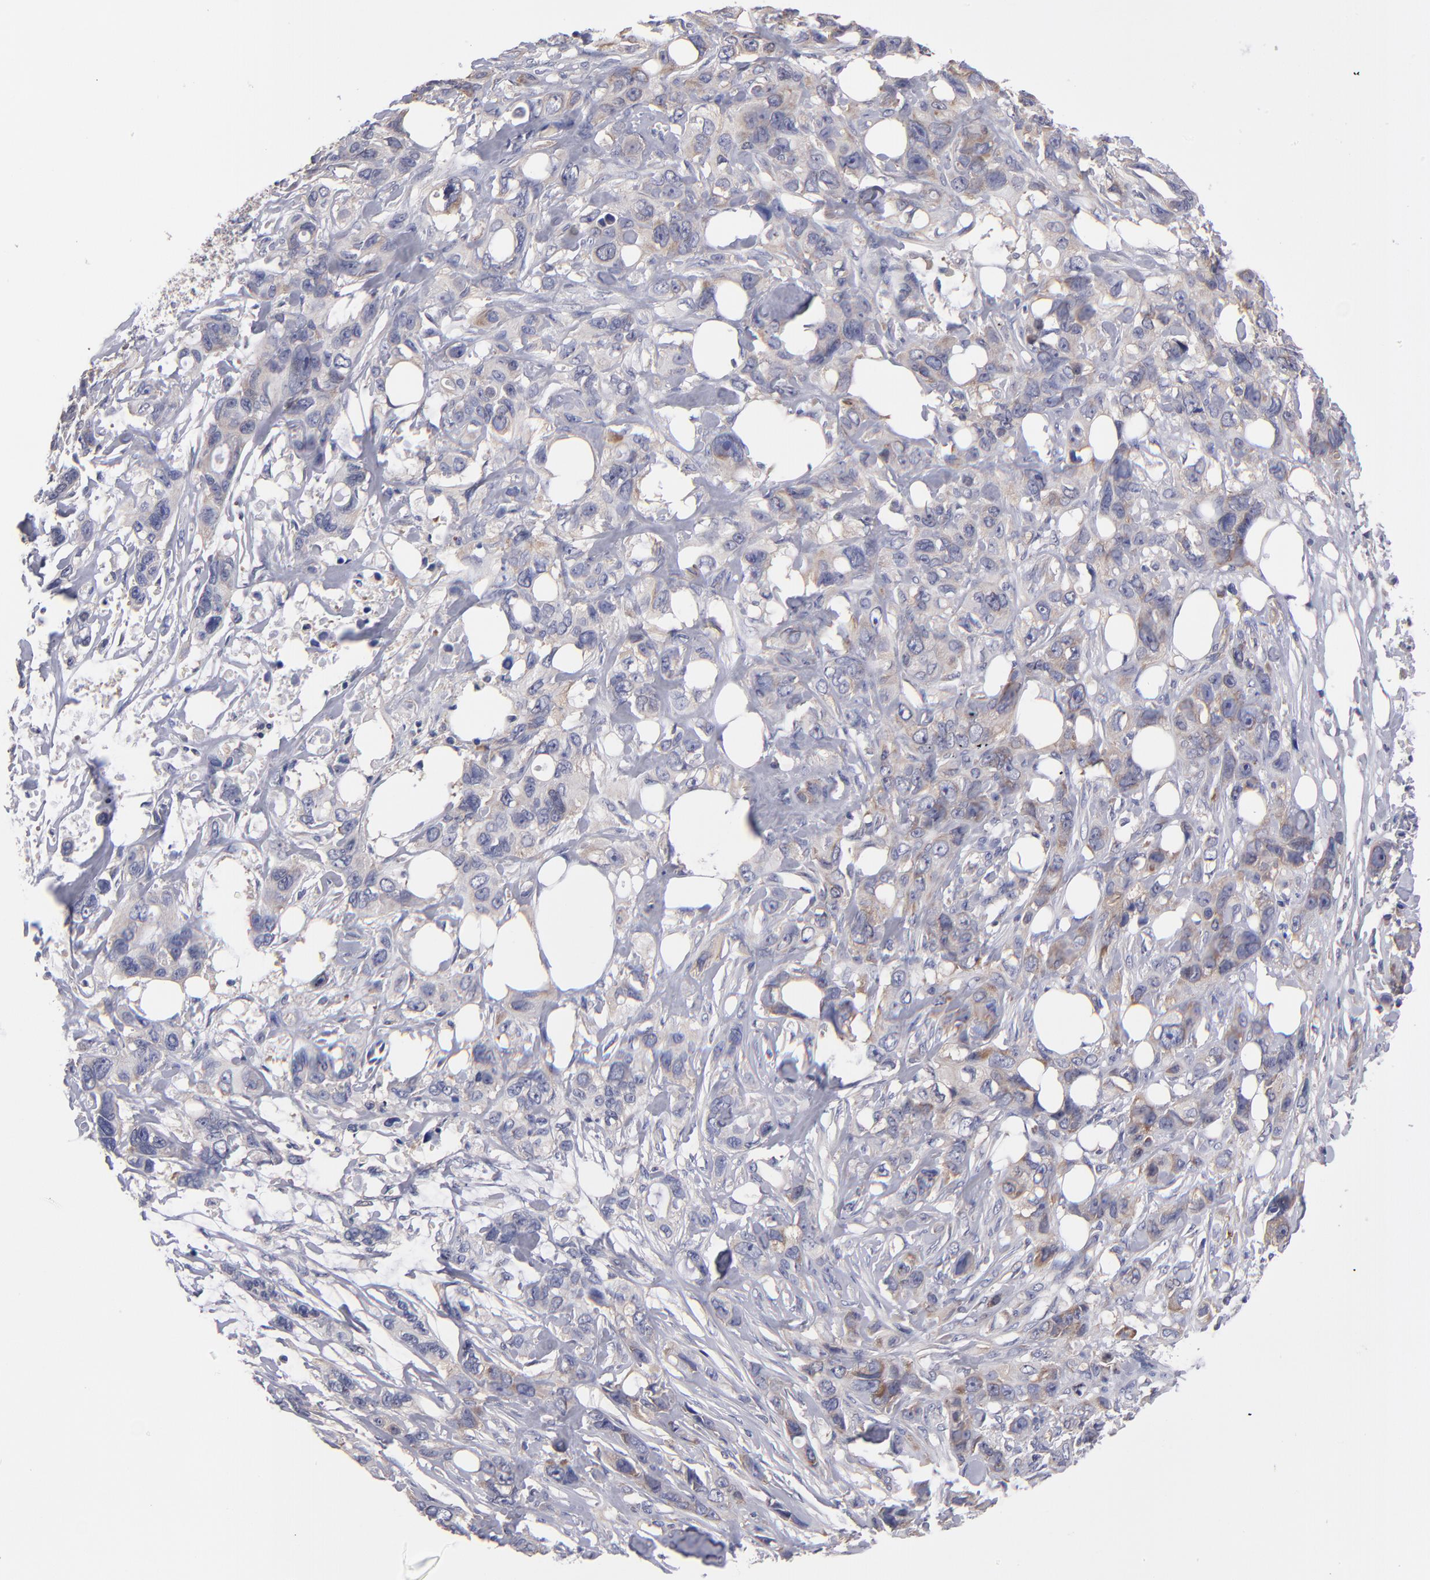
{"staining": {"intensity": "weak", "quantity": ">75%", "location": "cytoplasmic/membranous"}, "tissue": "stomach cancer", "cell_type": "Tumor cells", "image_type": "cancer", "snomed": [{"axis": "morphology", "description": "Adenocarcinoma, NOS"}, {"axis": "topography", "description": "Stomach, upper"}], "caption": "Immunohistochemistry micrograph of human adenocarcinoma (stomach) stained for a protein (brown), which shows low levels of weak cytoplasmic/membranous expression in about >75% of tumor cells.", "gene": "EIF3L", "patient": {"sex": "male", "age": 47}}